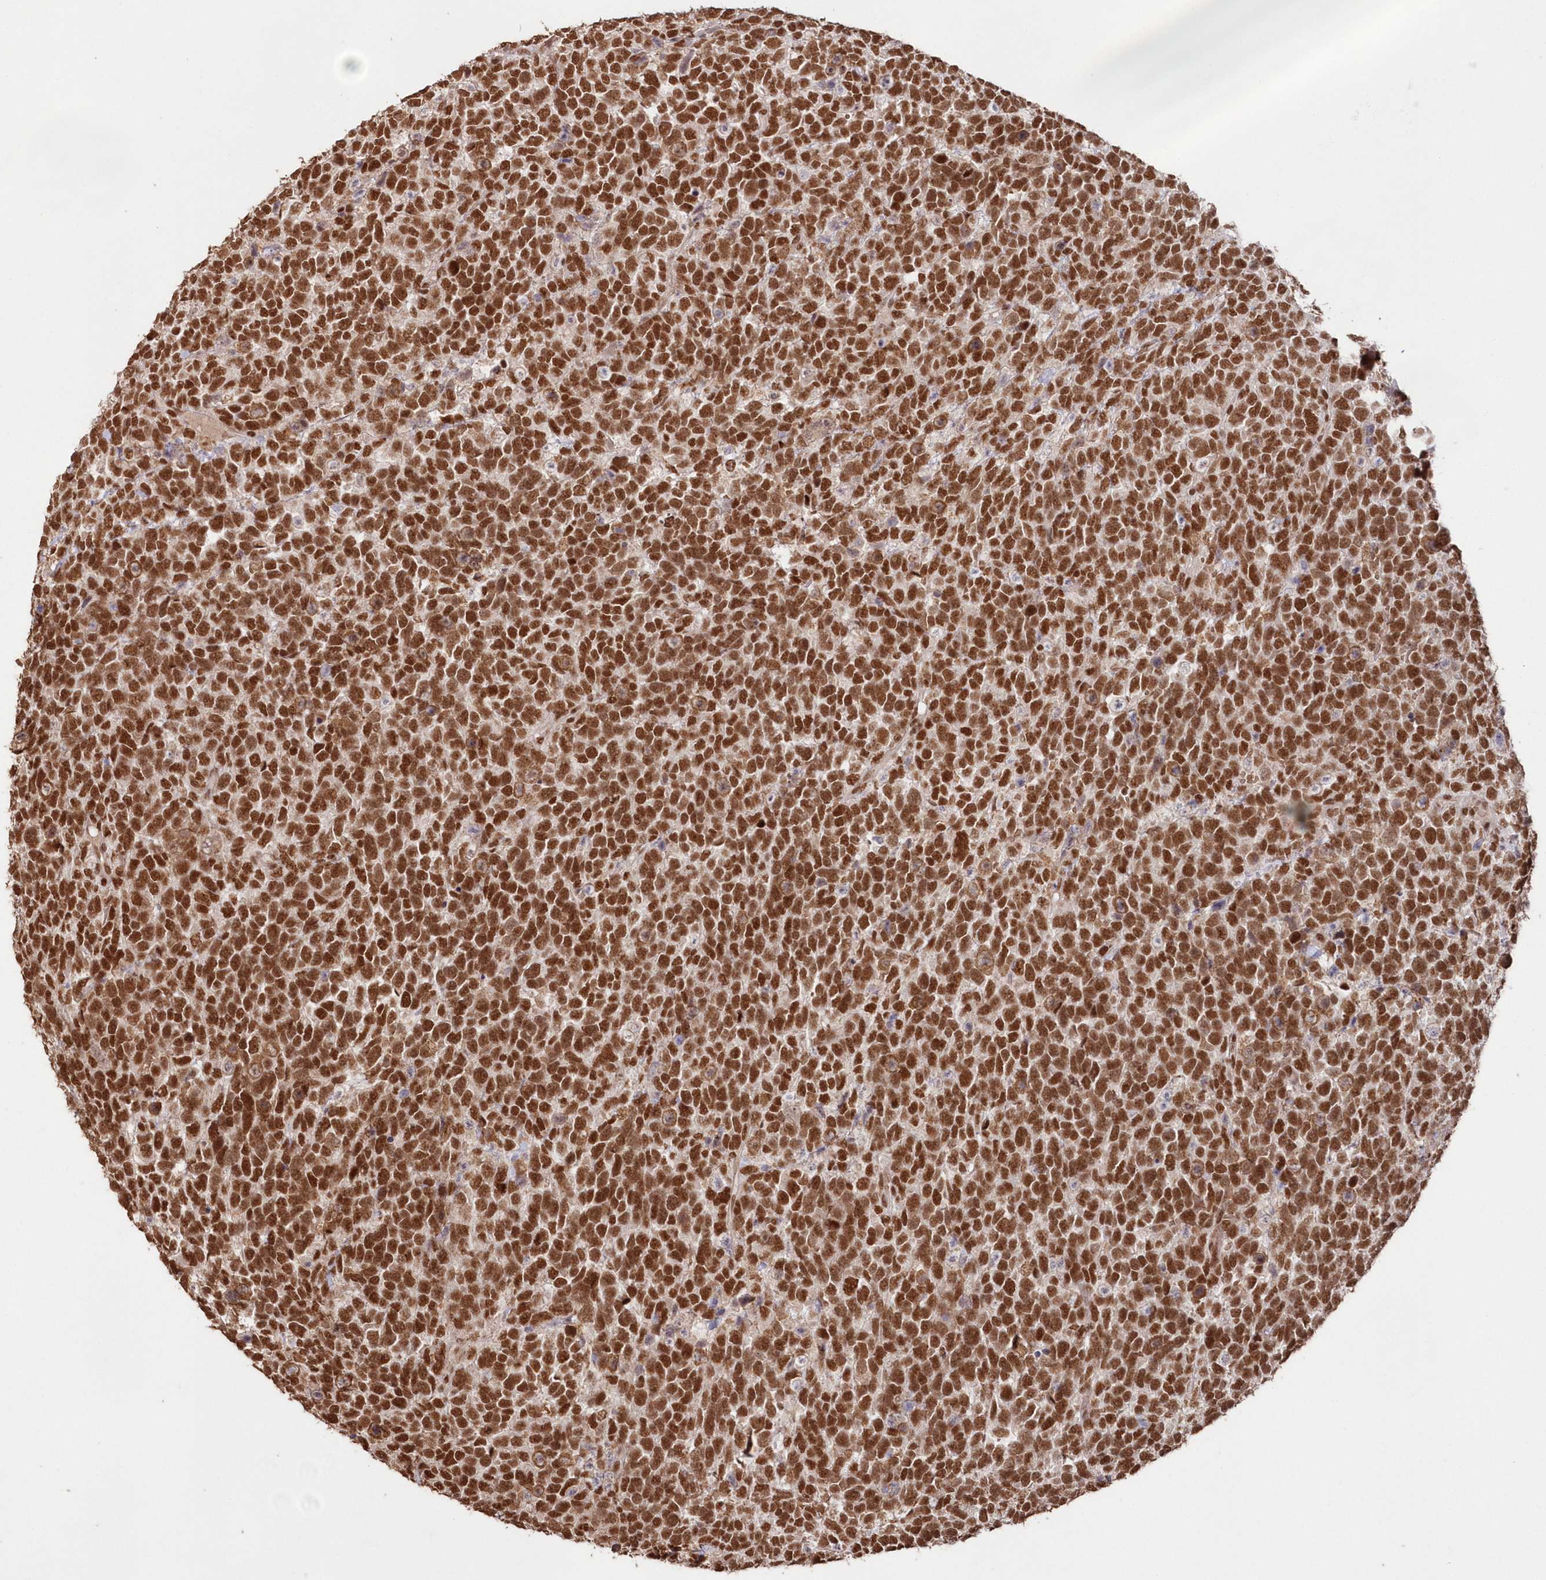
{"staining": {"intensity": "strong", "quantity": ">75%", "location": "nuclear"}, "tissue": "urothelial cancer", "cell_type": "Tumor cells", "image_type": "cancer", "snomed": [{"axis": "morphology", "description": "Urothelial carcinoma, High grade"}, {"axis": "topography", "description": "Urinary bladder"}], "caption": "Immunohistochemical staining of urothelial cancer demonstrates high levels of strong nuclear protein positivity in about >75% of tumor cells.", "gene": "PDS5A", "patient": {"sex": "female", "age": 82}}